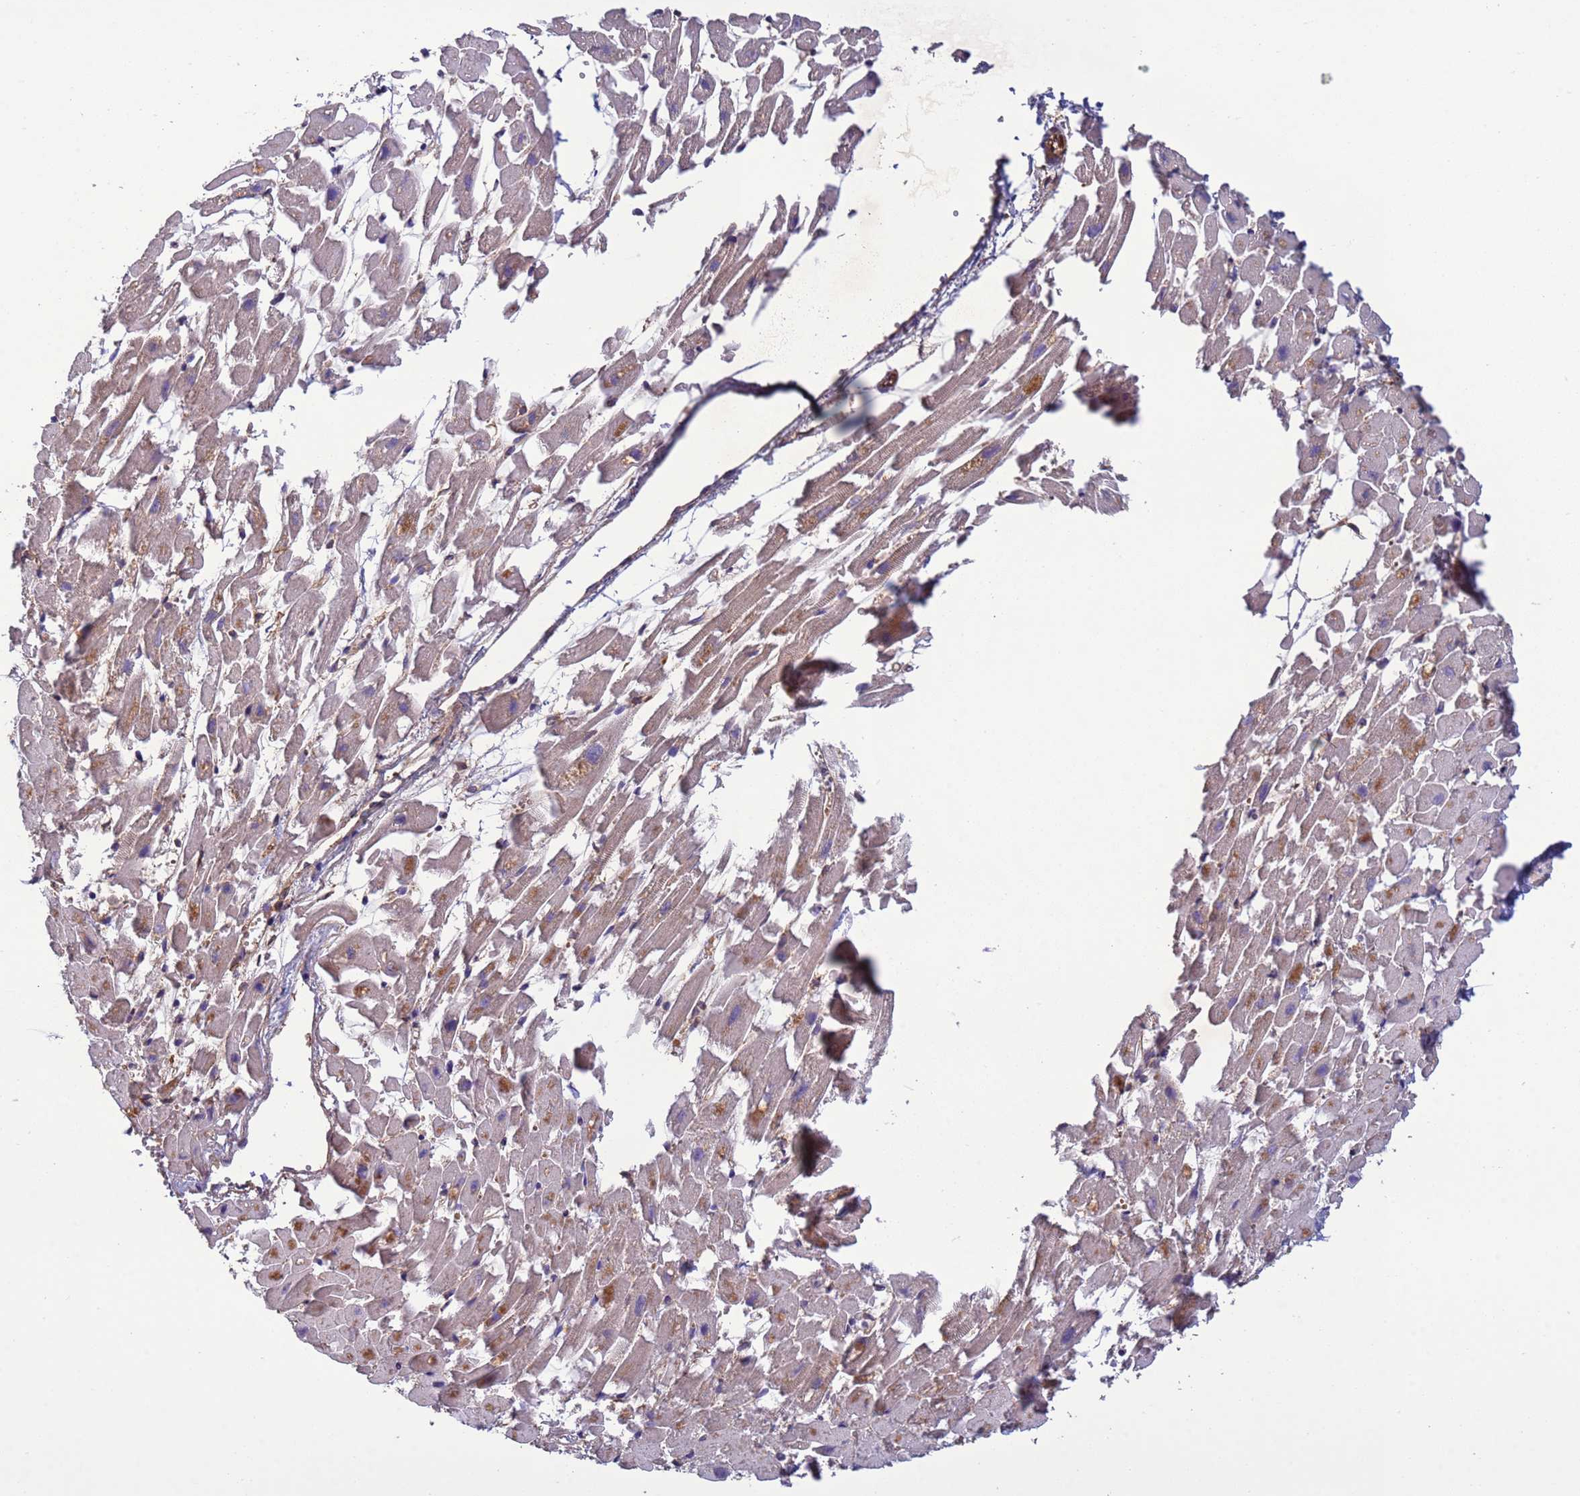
{"staining": {"intensity": "weak", "quantity": "25%-75%", "location": "cytoplasmic/membranous"}, "tissue": "heart muscle", "cell_type": "Cardiomyocytes", "image_type": "normal", "snomed": [{"axis": "morphology", "description": "Normal tissue, NOS"}, {"axis": "topography", "description": "Heart"}], "caption": "Approximately 25%-75% of cardiomyocytes in normal heart muscle exhibit weak cytoplasmic/membranous protein positivity as visualized by brown immunohistochemical staining.", "gene": "RAB10", "patient": {"sex": "female", "age": 64}}